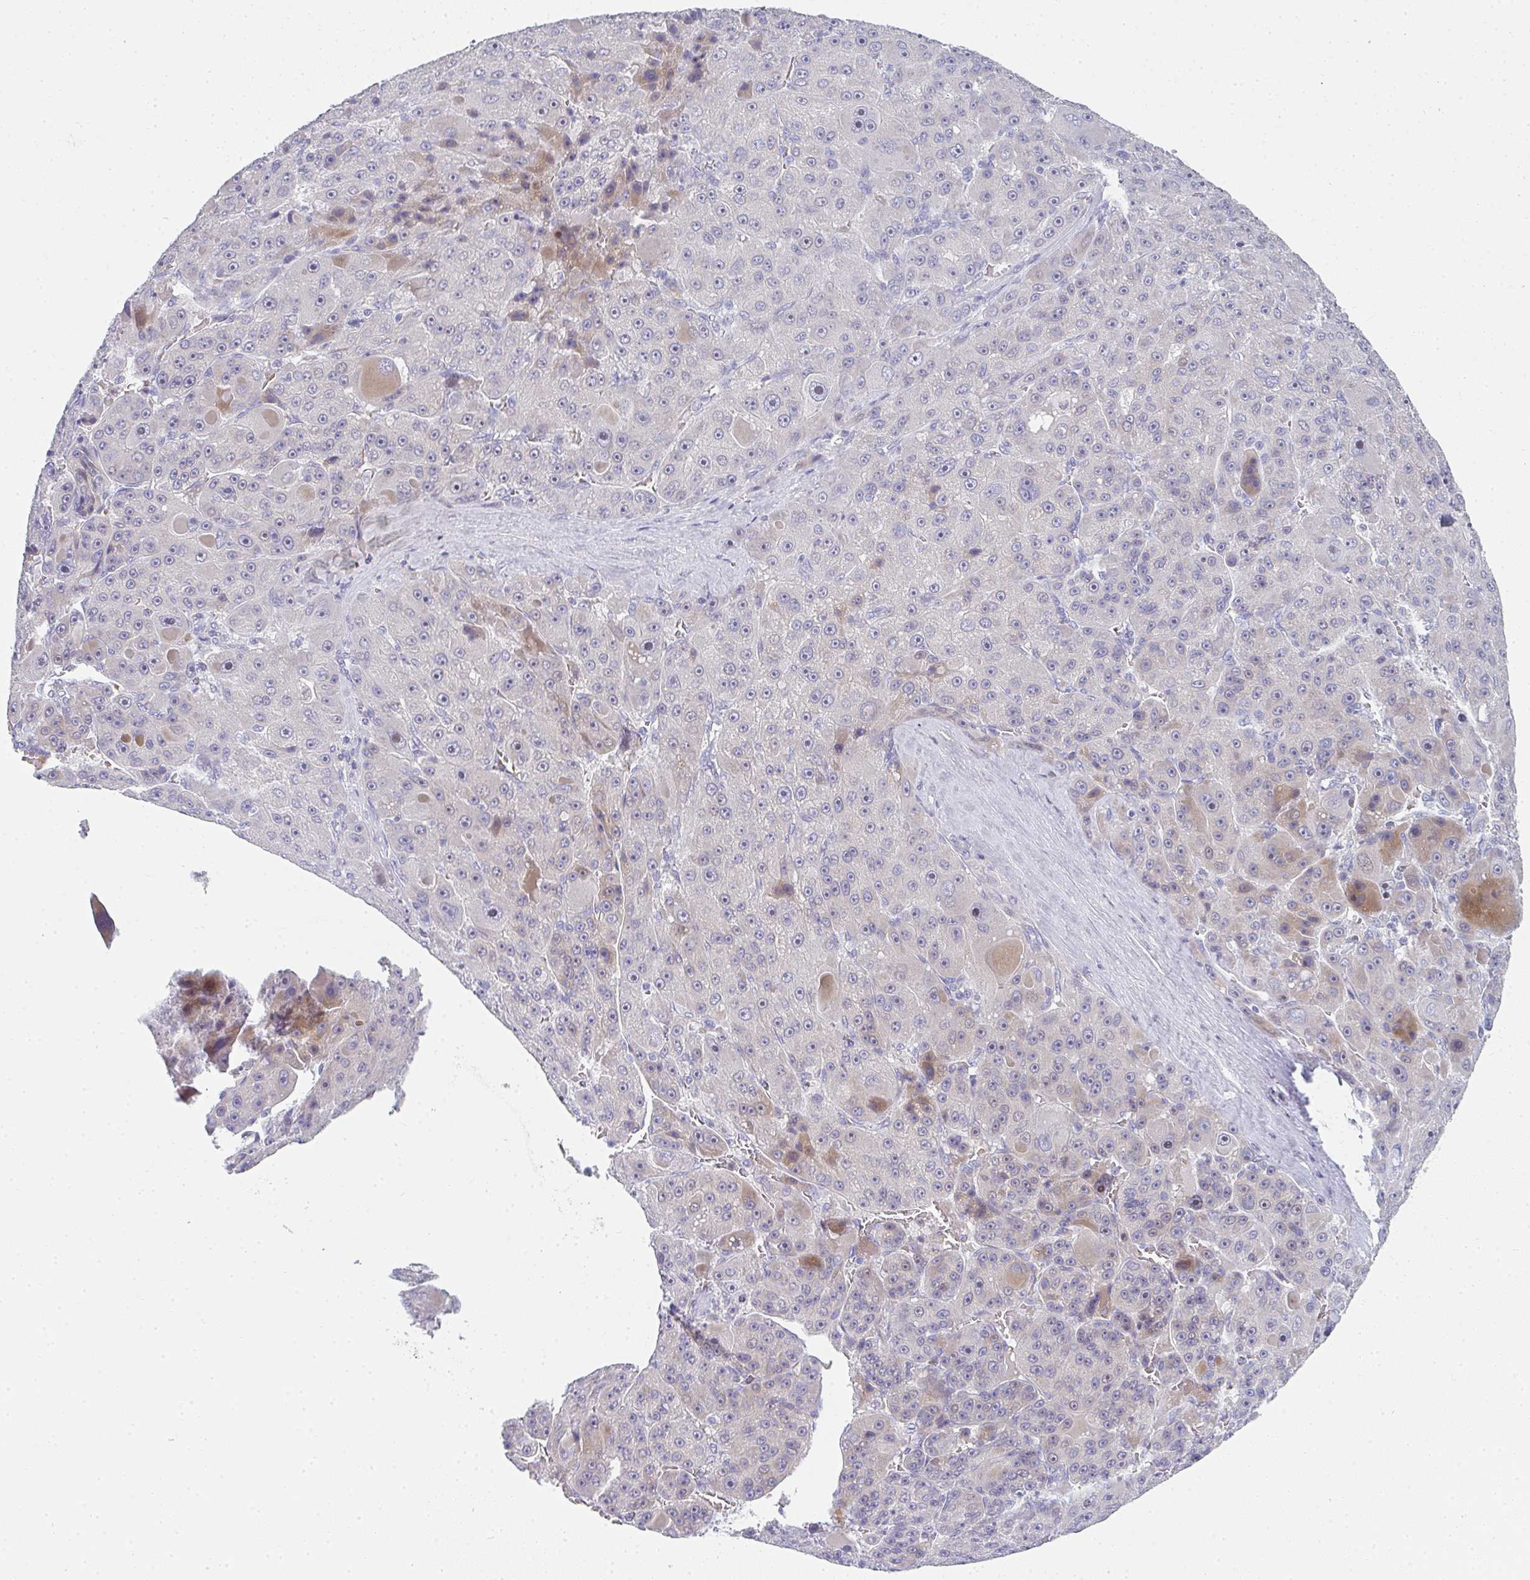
{"staining": {"intensity": "moderate", "quantity": "<25%", "location": "cytoplasmic/membranous,nuclear"}, "tissue": "liver cancer", "cell_type": "Tumor cells", "image_type": "cancer", "snomed": [{"axis": "morphology", "description": "Carcinoma, Hepatocellular, NOS"}, {"axis": "topography", "description": "Liver"}], "caption": "Immunohistochemistry (DAB) staining of human liver cancer (hepatocellular carcinoma) exhibits moderate cytoplasmic/membranous and nuclear protein positivity in about <25% of tumor cells.", "gene": "NEU2", "patient": {"sex": "male", "age": 76}}